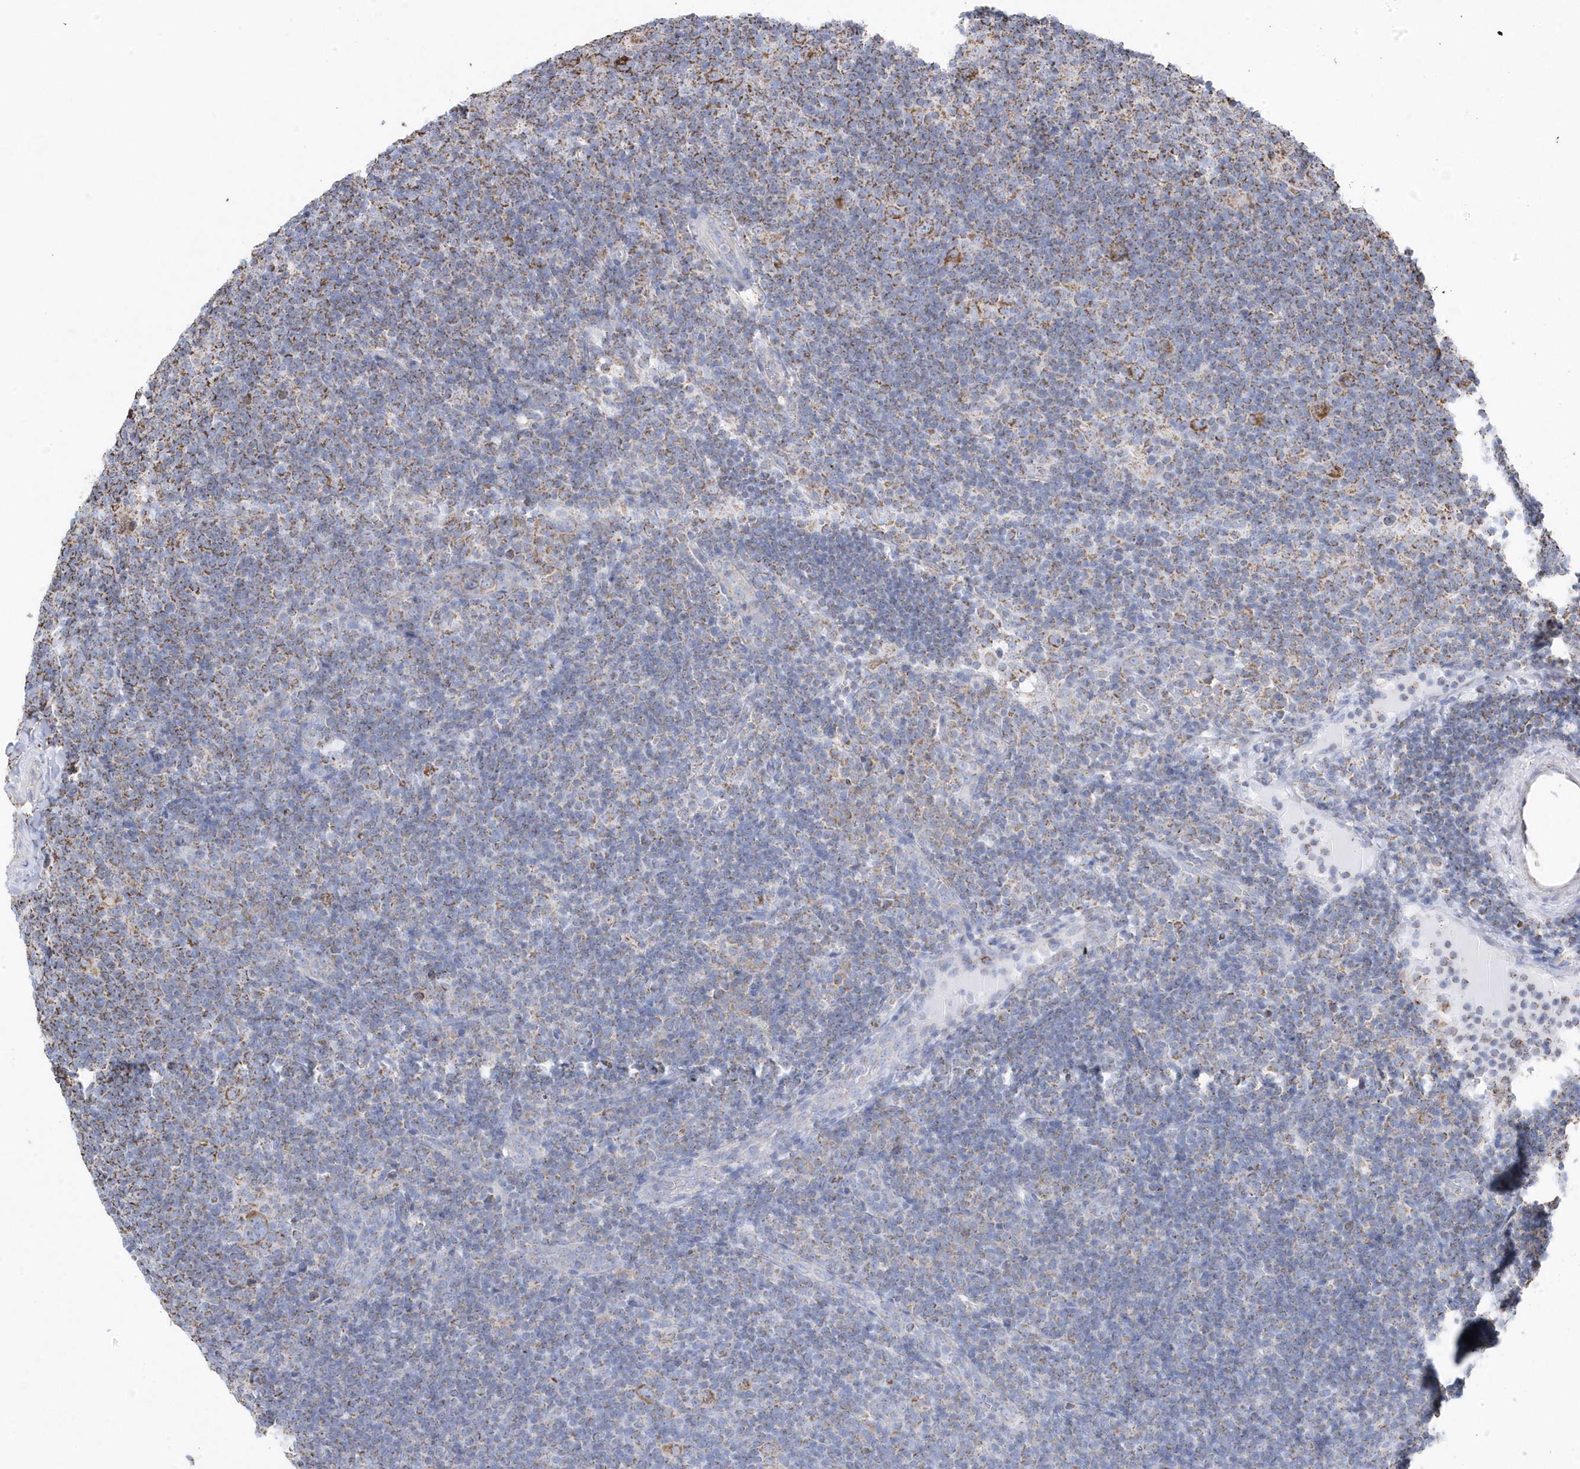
{"staining": {"intensity": "moderate", "quantity": ">75%", "location": "cytoplasmic/membranous"}, "tissue": "lymphoma", "cell_type": "Tumor cells", "image_type": "cancer", "snomed": [{"axis": "morphology", "description": "Hodgkin's disease, NOS"}, {"axis": "topography", "description": "Lymph node"}], "caption": "The histopathology image displays staining of lymphoma, revealing moderate cytoplasmic/membranous protein expression (brown color) within tumor cells.", "gene": "GTPBP8", "patient": {"sex": "female", "age": 57}}